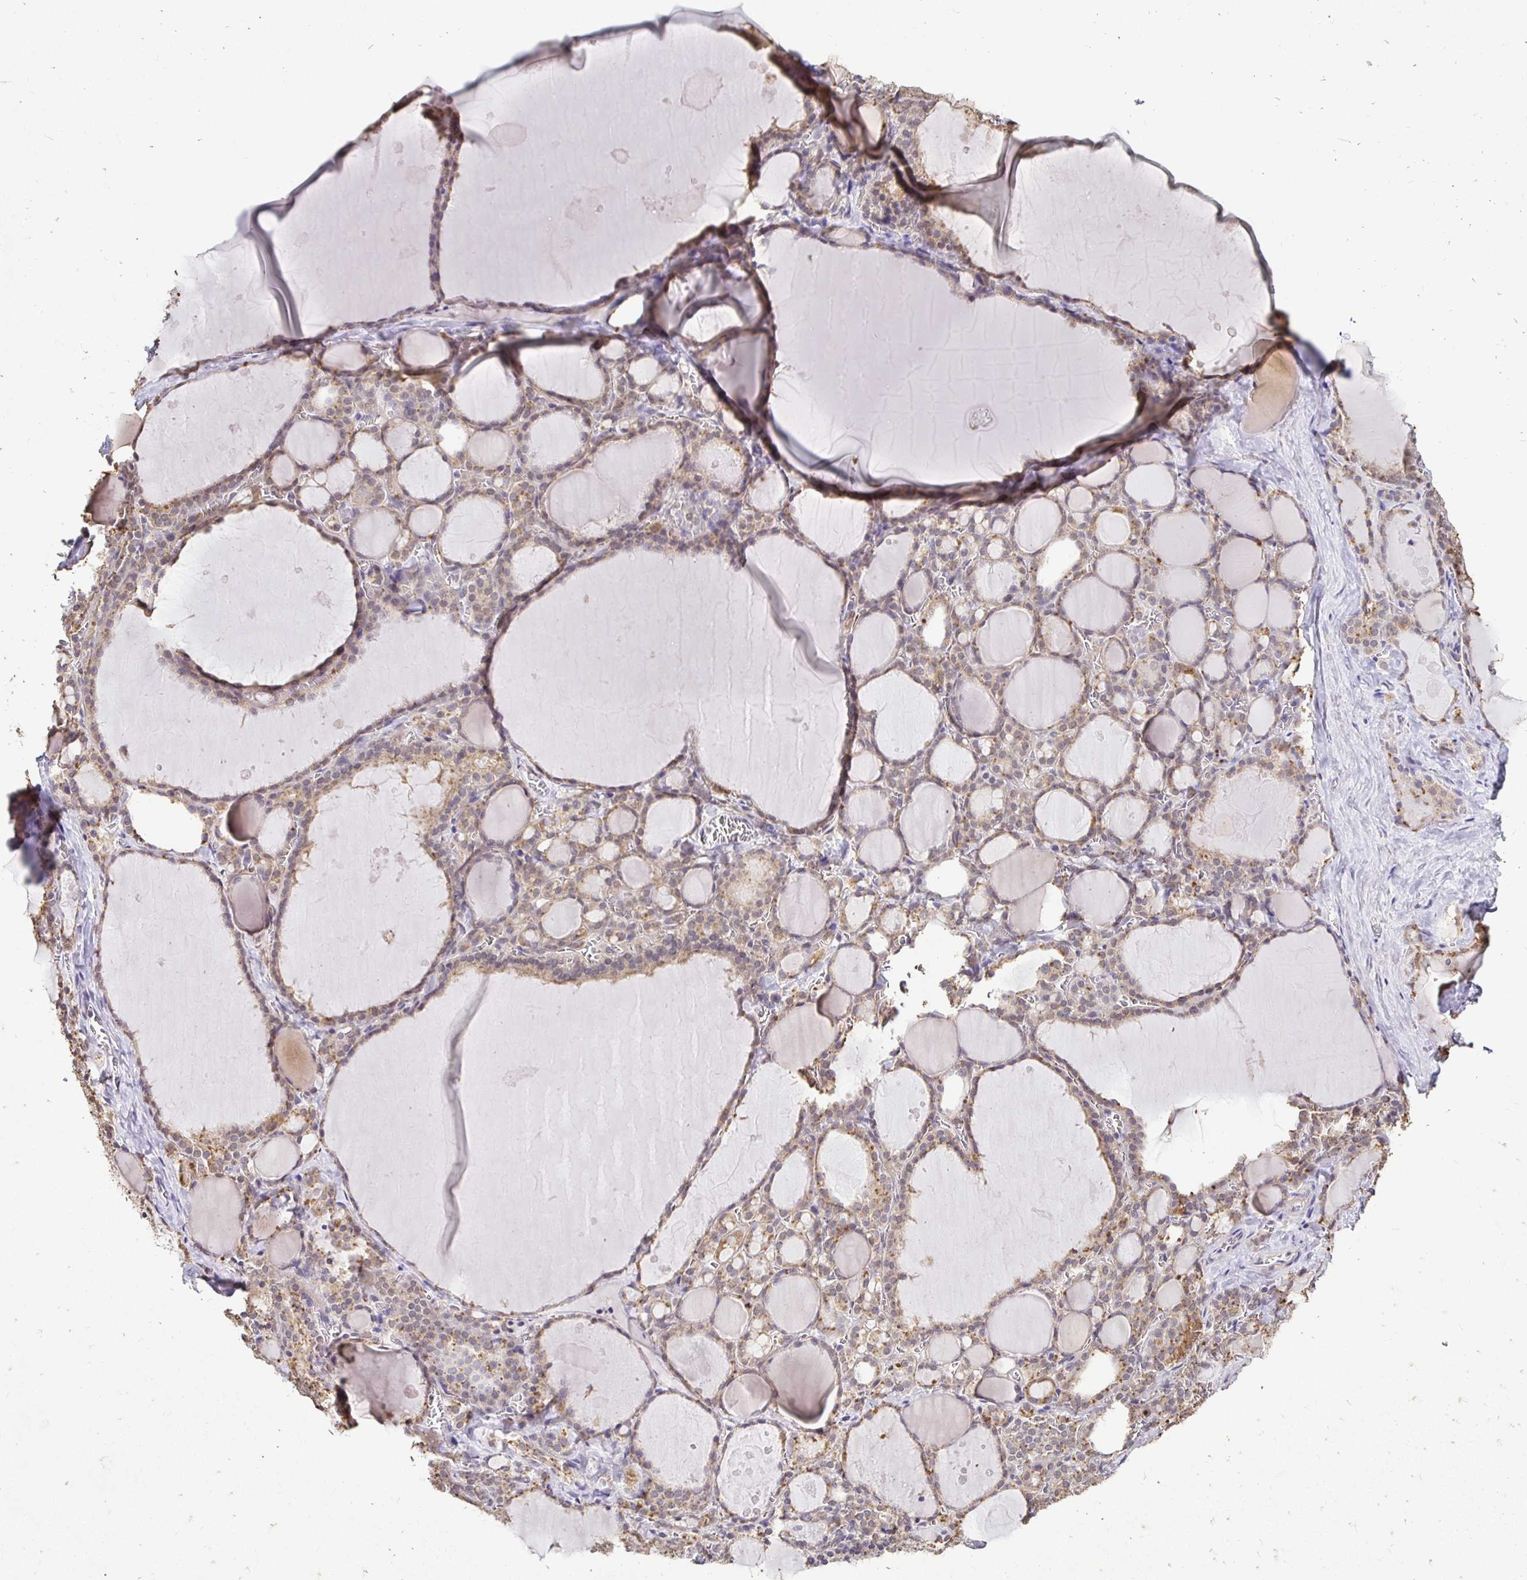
{"staining": {"intensity": "moderate", "quantity": ">75%", "location": "cytoplasmic/membranous"}, "tissue": "thyroid gland", "cell_type": "Glandular cells", "image_type": "normal", "snomed": [{"axis": "morphology", "description": "Normal tissue, NOS"}, {"axis": "topography", "description": "Thyroid gland"}], "caption": "An immunohistochemistry image of benign tissue is shown. Protein staining in brown labels moderate cytoplasmic/membranous positivity in thyroid gland within glandular cells.", "gene": "RHEBL1", "patient": {"sex": "male", "age": 56}}